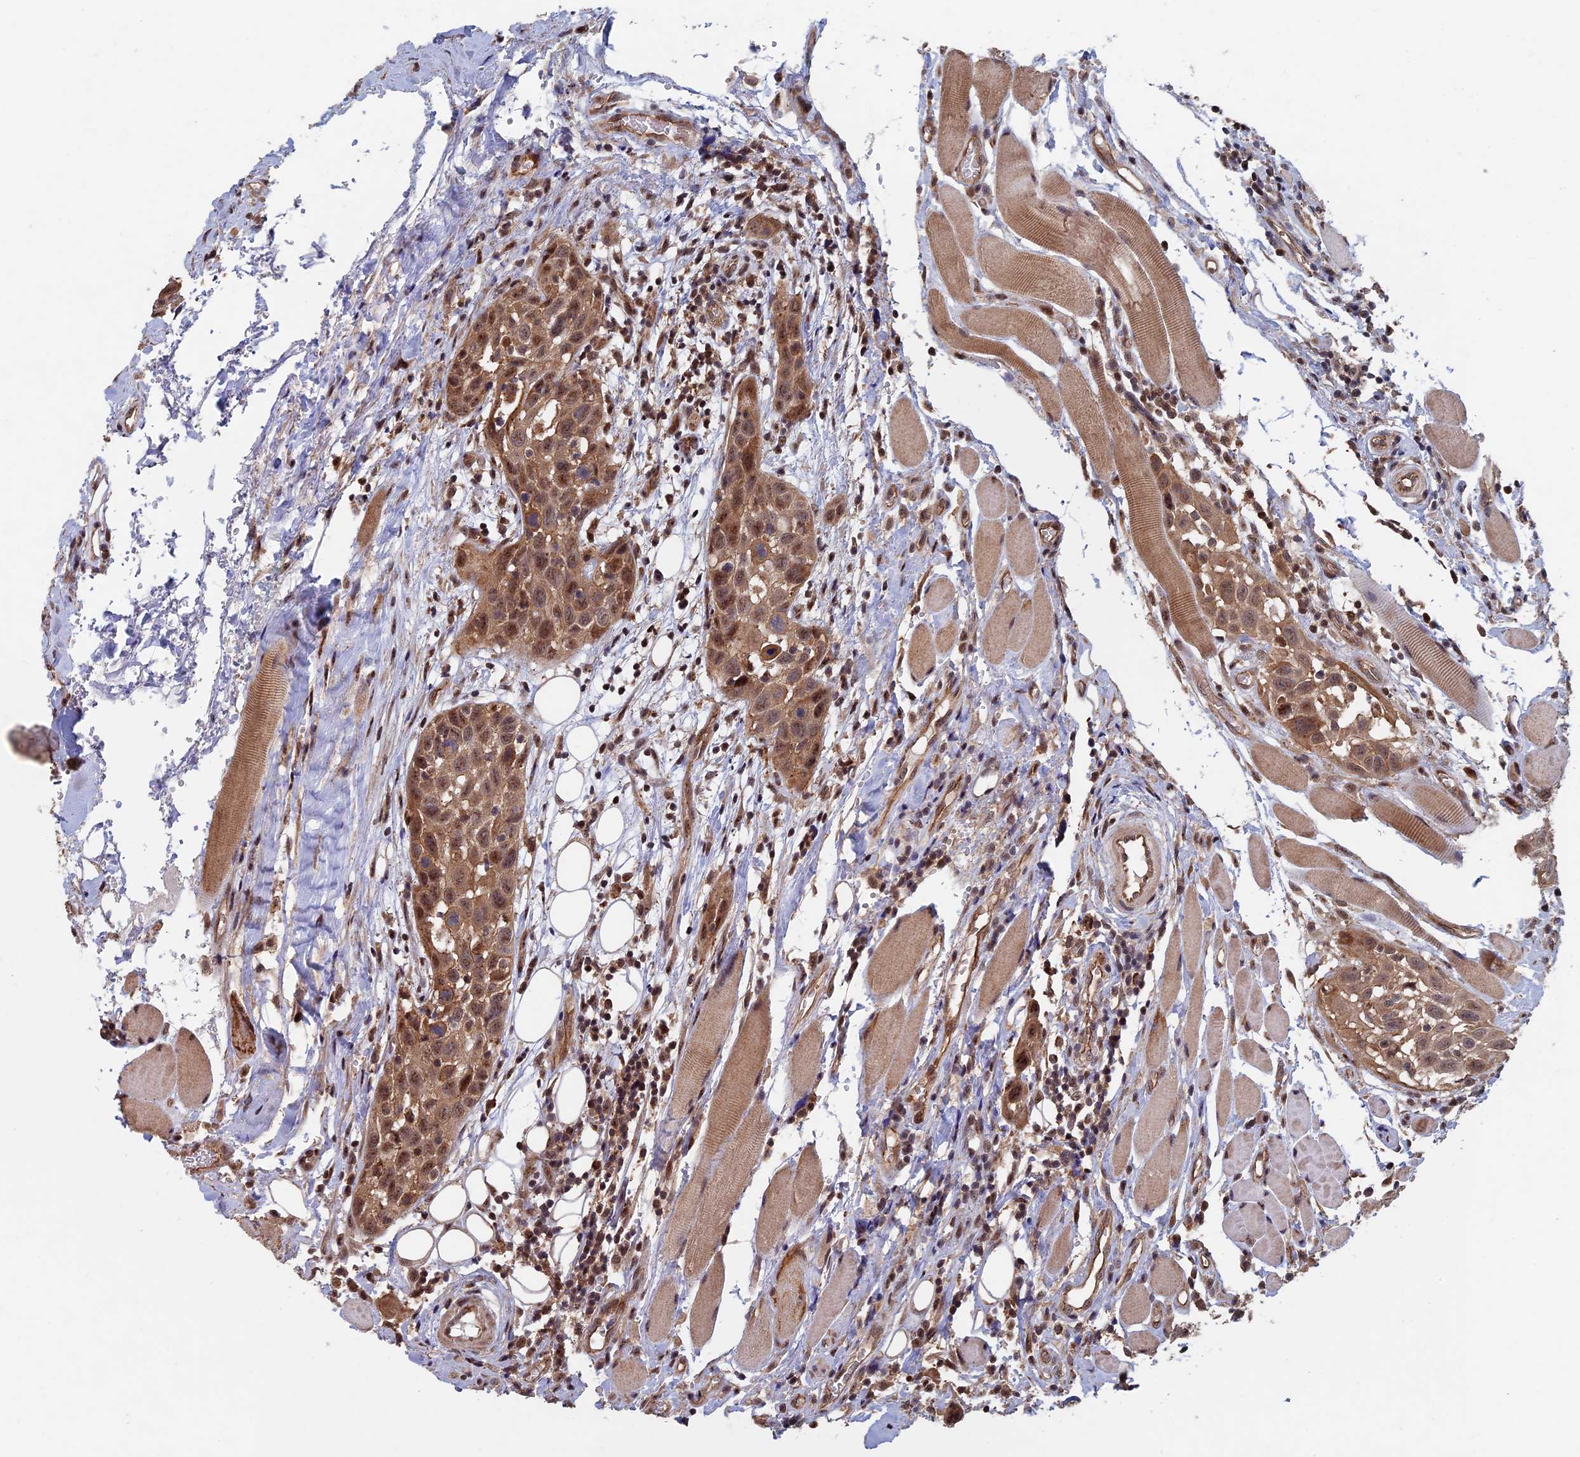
{"staining": {"intensity": "moderate", "quantity": ">75%", "location": "cytoplasmic/membranous,nuclear"}, "tissue": "head and neck cancer", "cell_type": "Tumor cells", "image_type": "cancer", "snomed": [{"axis": "morphology", "description": "Squamous cell carcinoma, NOS"}, {"axis": "topography", "description": "Oral tissue"}, {"axis": "topography", "description": "Head-Neck"}], "caption": "Head and neck cancer stained with a brown dye demonstrates moderate cytoplasmic/membranous and nuclear positive positivity in about >75% of tumor cells.", "gene": "KIAA1328", "patient": {"sex": "female", "age": 50}}